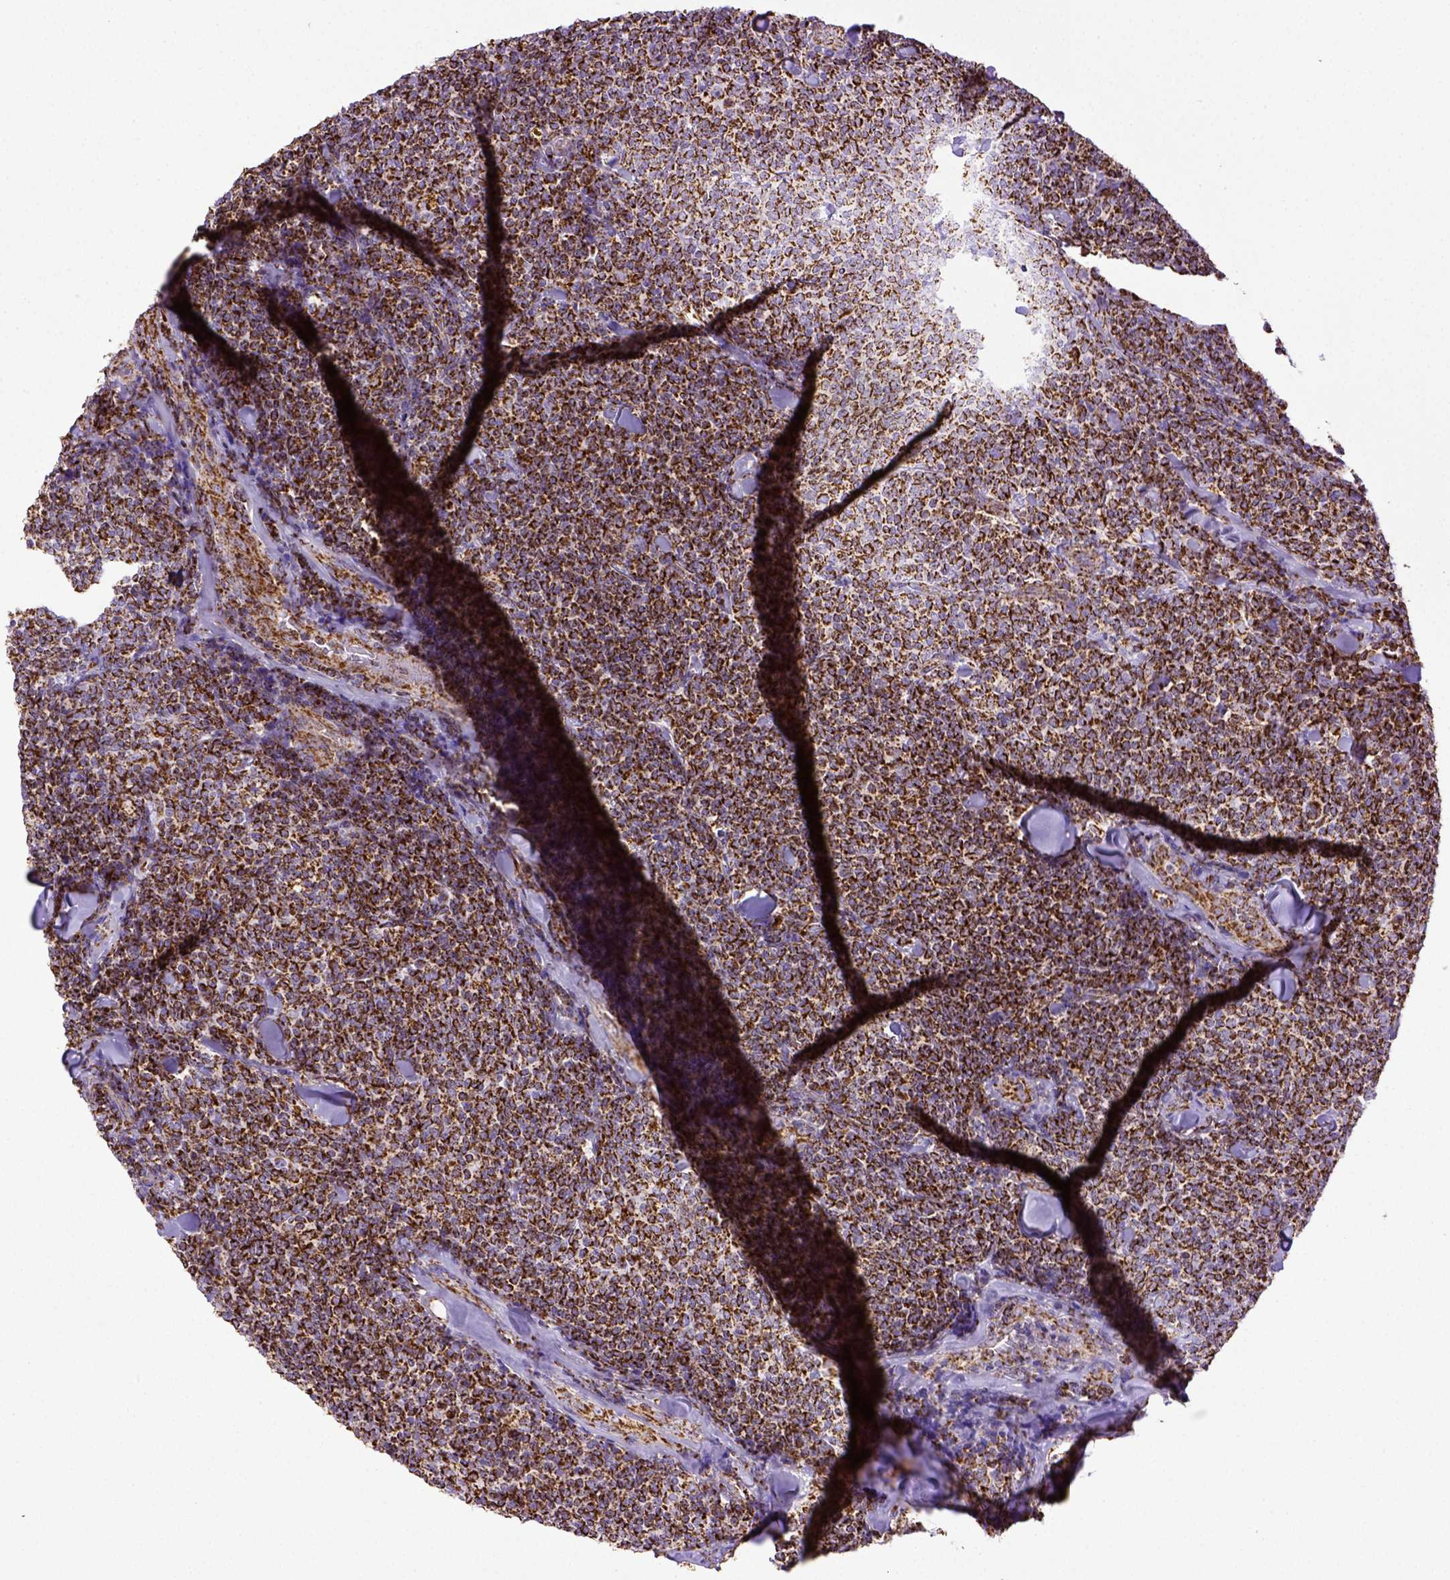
{"staining": {"intensity": "strong", "quantity": ">75%", "location": "cytoplasmic/membranous"}, "tissue": "lymphoma", "cell_type": "Tumor cells", "image_type": "cancer", "snomed": [{"axis": "morphology", "description": "Malignant lymphoma, non-Hodgkin's type, Low grade"}, {"axis": "topography", "description": "Lymph node"}], "caption": "Protein staining exhibits strong cytoplasmic/membranous staining in about >75% of tumor cells in lymphoma. The protein of interest is stained brown, and the nuclei are stained in blue (DAB IHC with brightfield microscopy, high magnification).", "gene": "MT-CO1", "patient": {"sex": "female", "age": 56}}